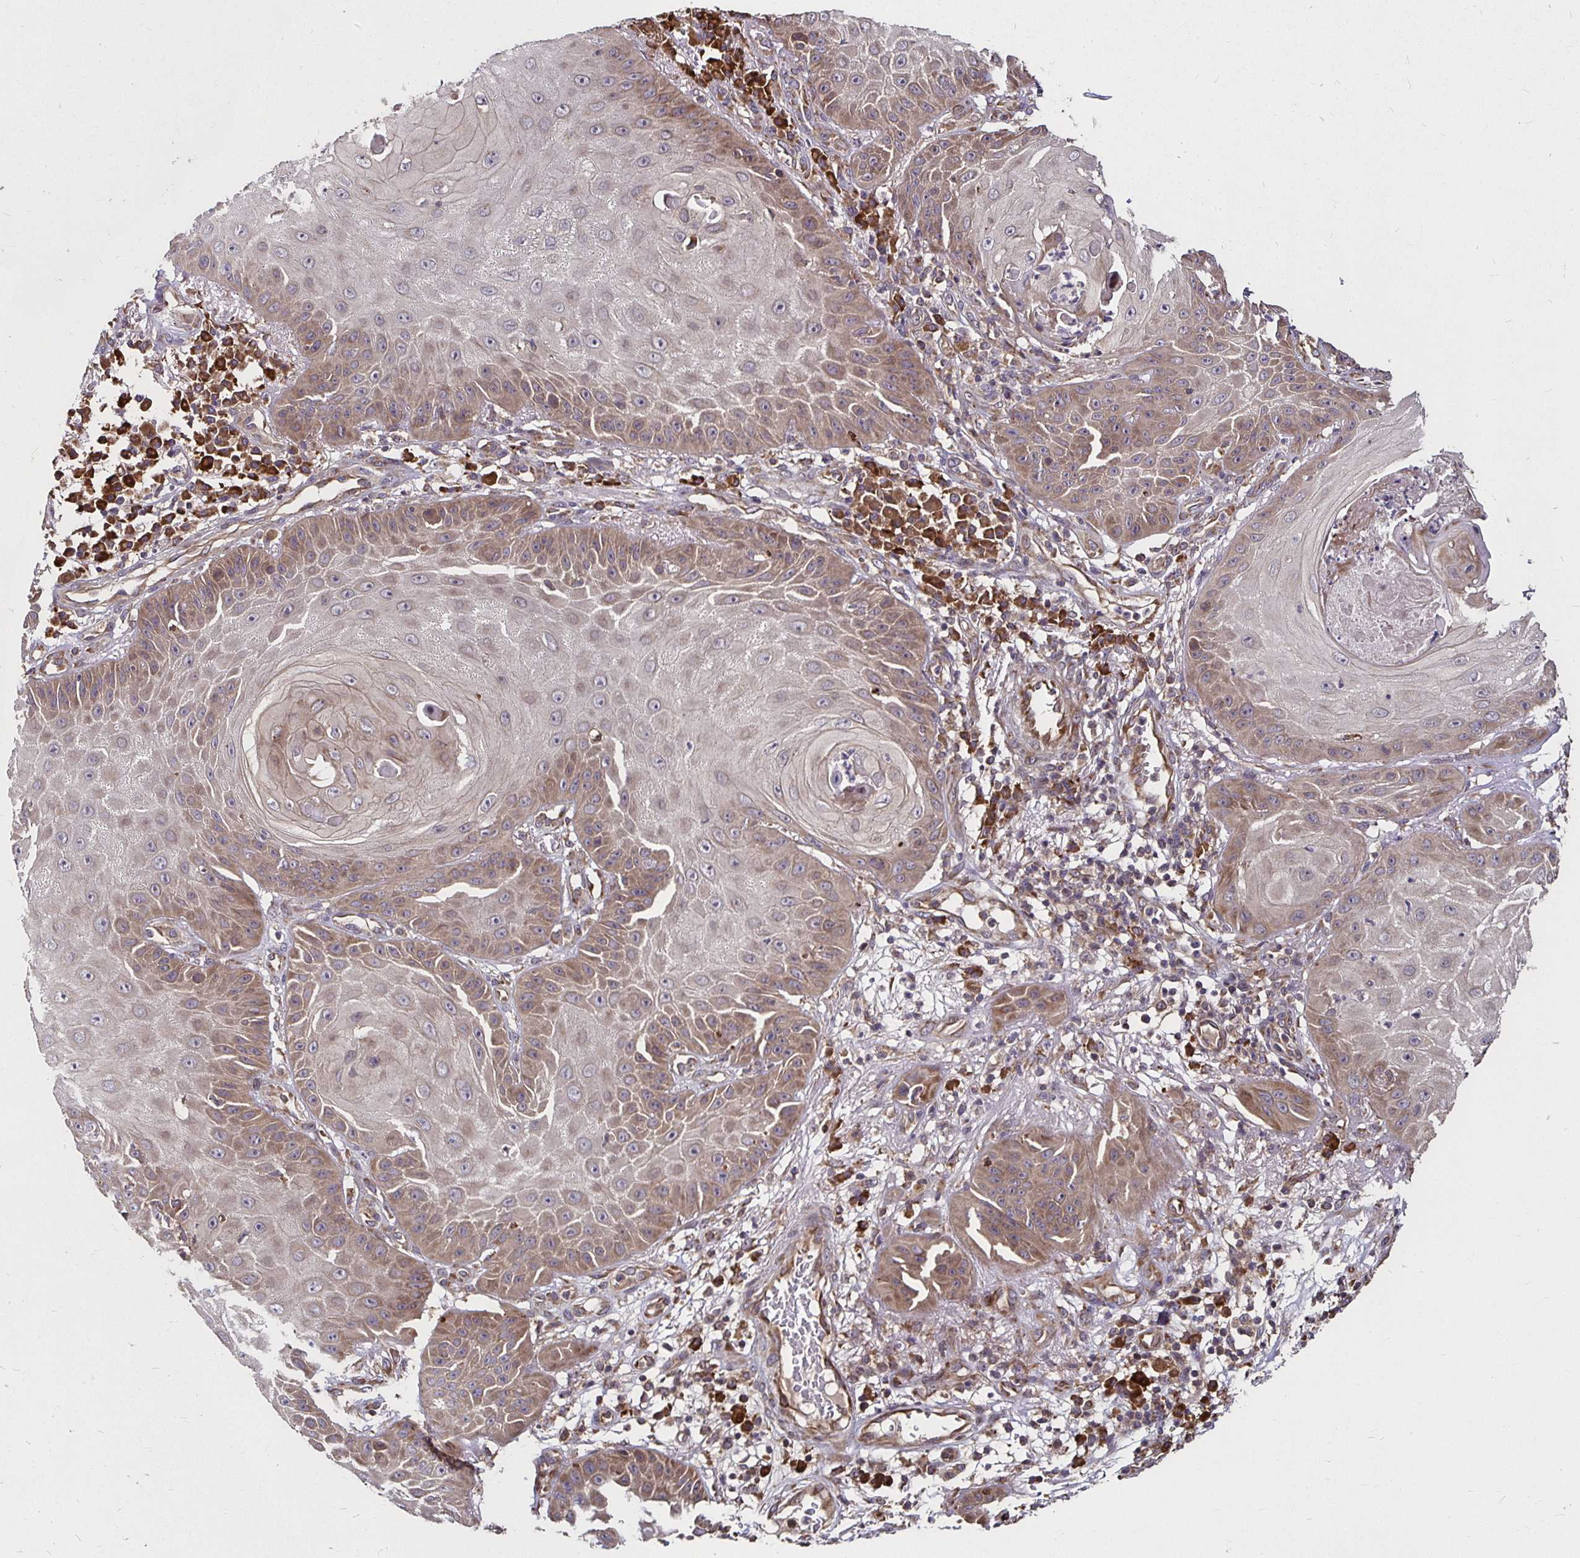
{"staining": {"intensity": "weak", "quantity": "25%-75%", "location": "cytoplasmic/membranous"}, "tissue": "skin cancer", "cell_type": "Tumor cells", "image_type": "cancer", "snomed": [{"axis": "morphology", "description": "Squamous cell carcinoma, NOS"}, {"axis": "topography", "description": "Skin"}], "caption": "Brown immunohistochemical staining in skin cancer (squamous cell carcinoma) exhibits weak cytoplasmic/membranous expression in approximately 25%-75% of tumor cells.", "gene": "MLST8", "patient": {"sex": "male", "age": 70}}